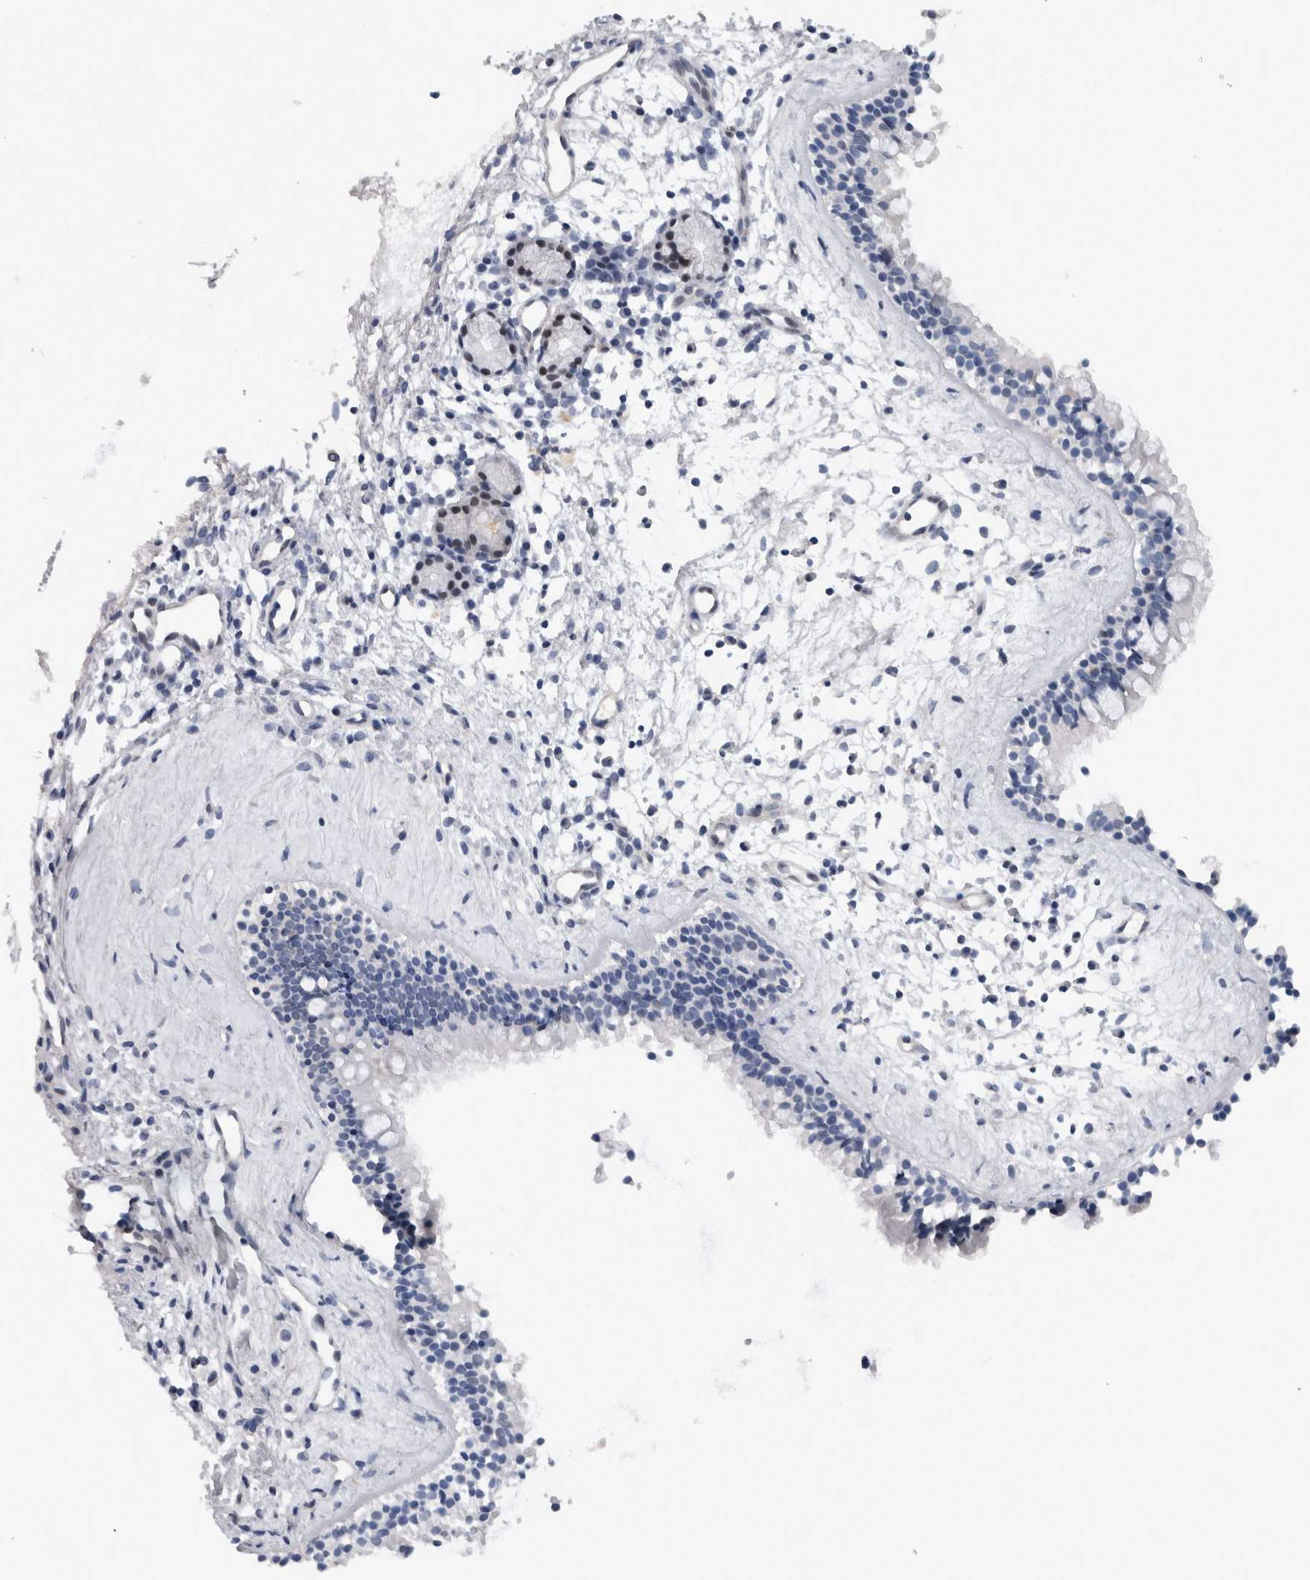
{"staining": {"intensity": "negative", "quantity": "none", "location": "none"}, "tissue": "nasopharynx", "cell_type": "Respiratory epithelial cells", "image_type": "normal", "snomed": [{"axis": "morphology", "description": "Normal tissue, NOS"}, {"axis": "topography", "description": "Nasopharynx"}], "caption": "Immunohistochemistry of normal human nasopharynx displays no expression in respiratory epithelial cells. (DAB immunohistochemistry, high magnification).", "gene": "NAPRT", "patient": {"sex": "female", "age": 42}}